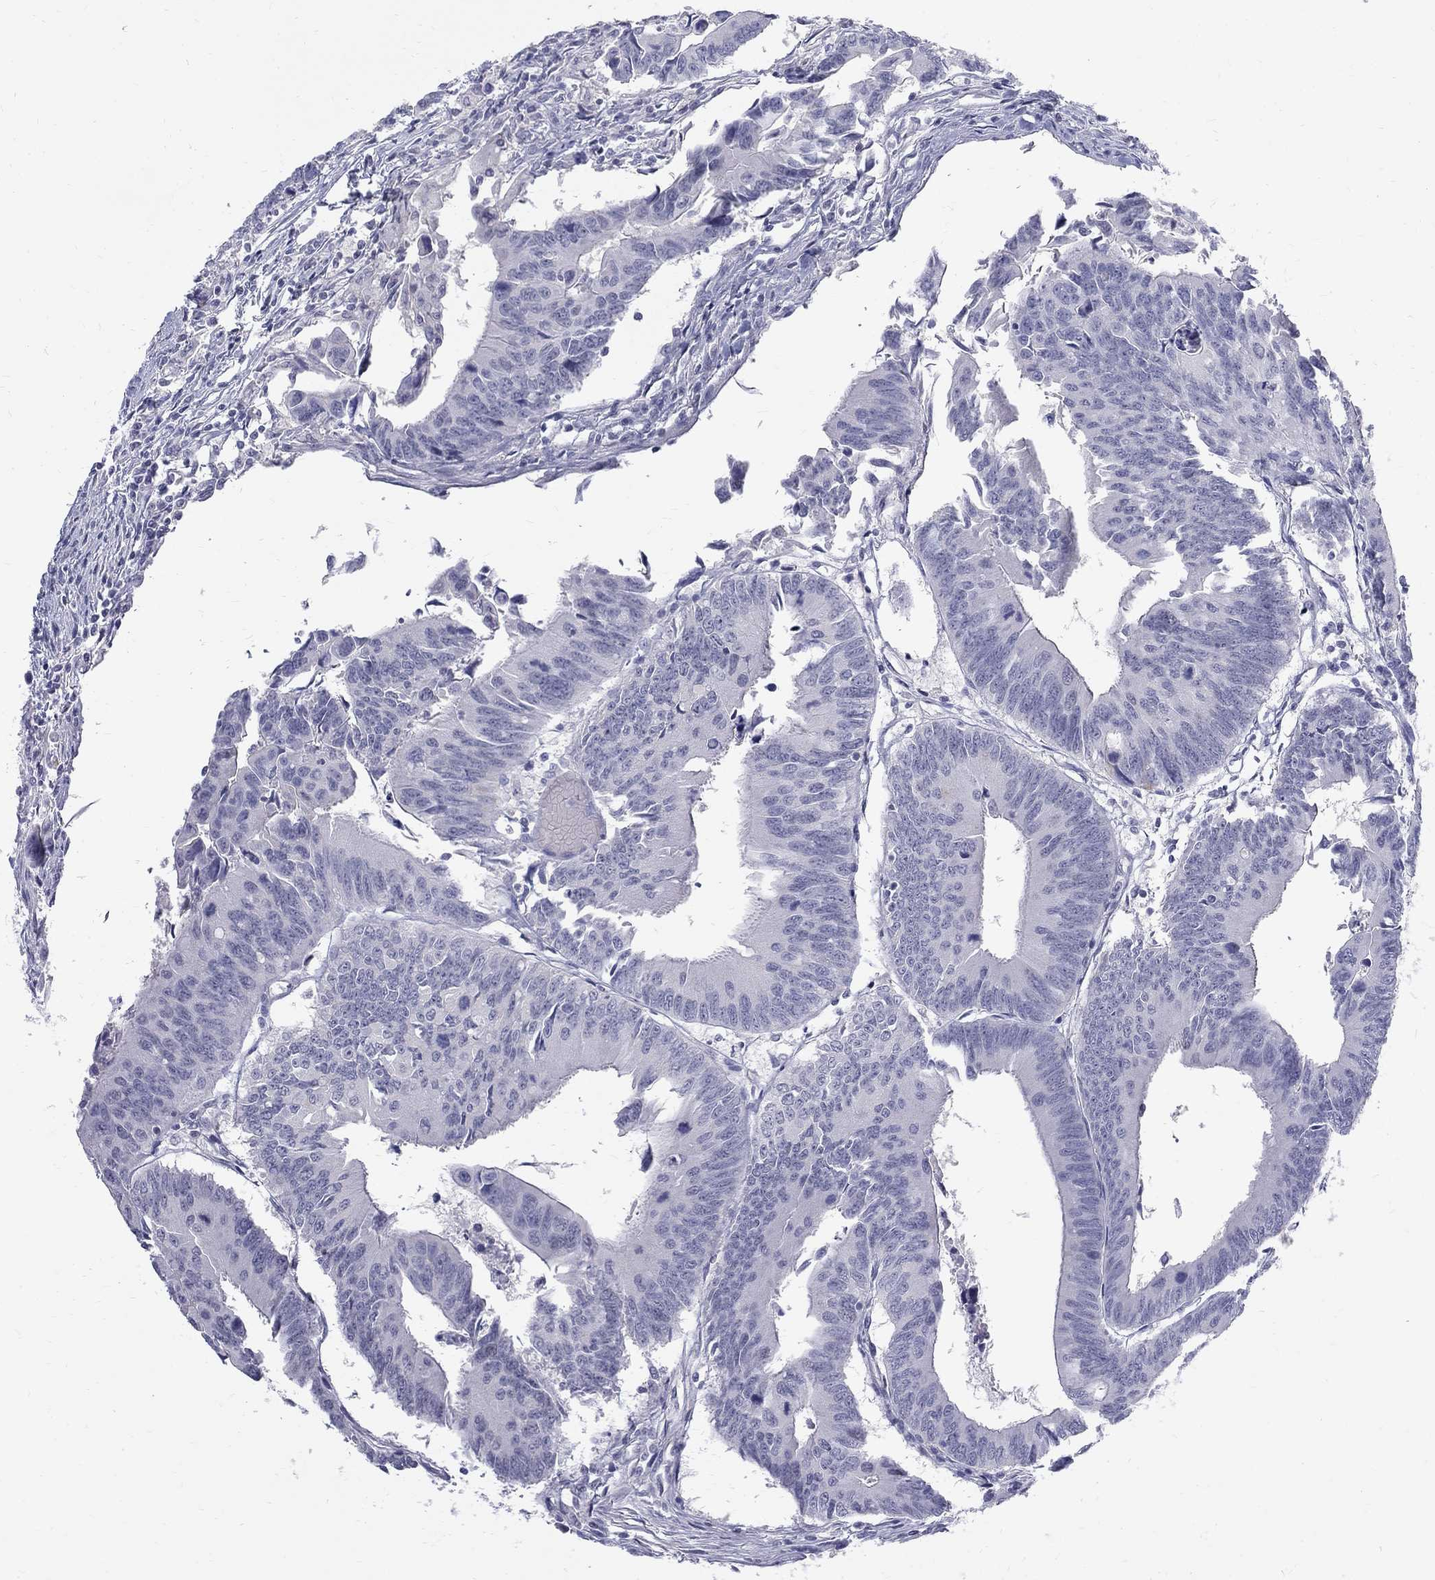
{"staining": {"intensity": "negative", "quantity": "none", "location": "none"}, "tissue": "colorectal cancer", "cell_type": "Tumor cells", "image_type": "cancer", "snomed": [{"axis": "morphology", "description": "Adenocarcinoma, NOS"}, {"axis": "topography", "description": "Rectum"}], "caption": "Immunohistochemical staining of human colorectal cancer displays no significant expression in tumor cells.", "gene": "MAGEB6", "patient": {"sex": "male", "age": 67}}